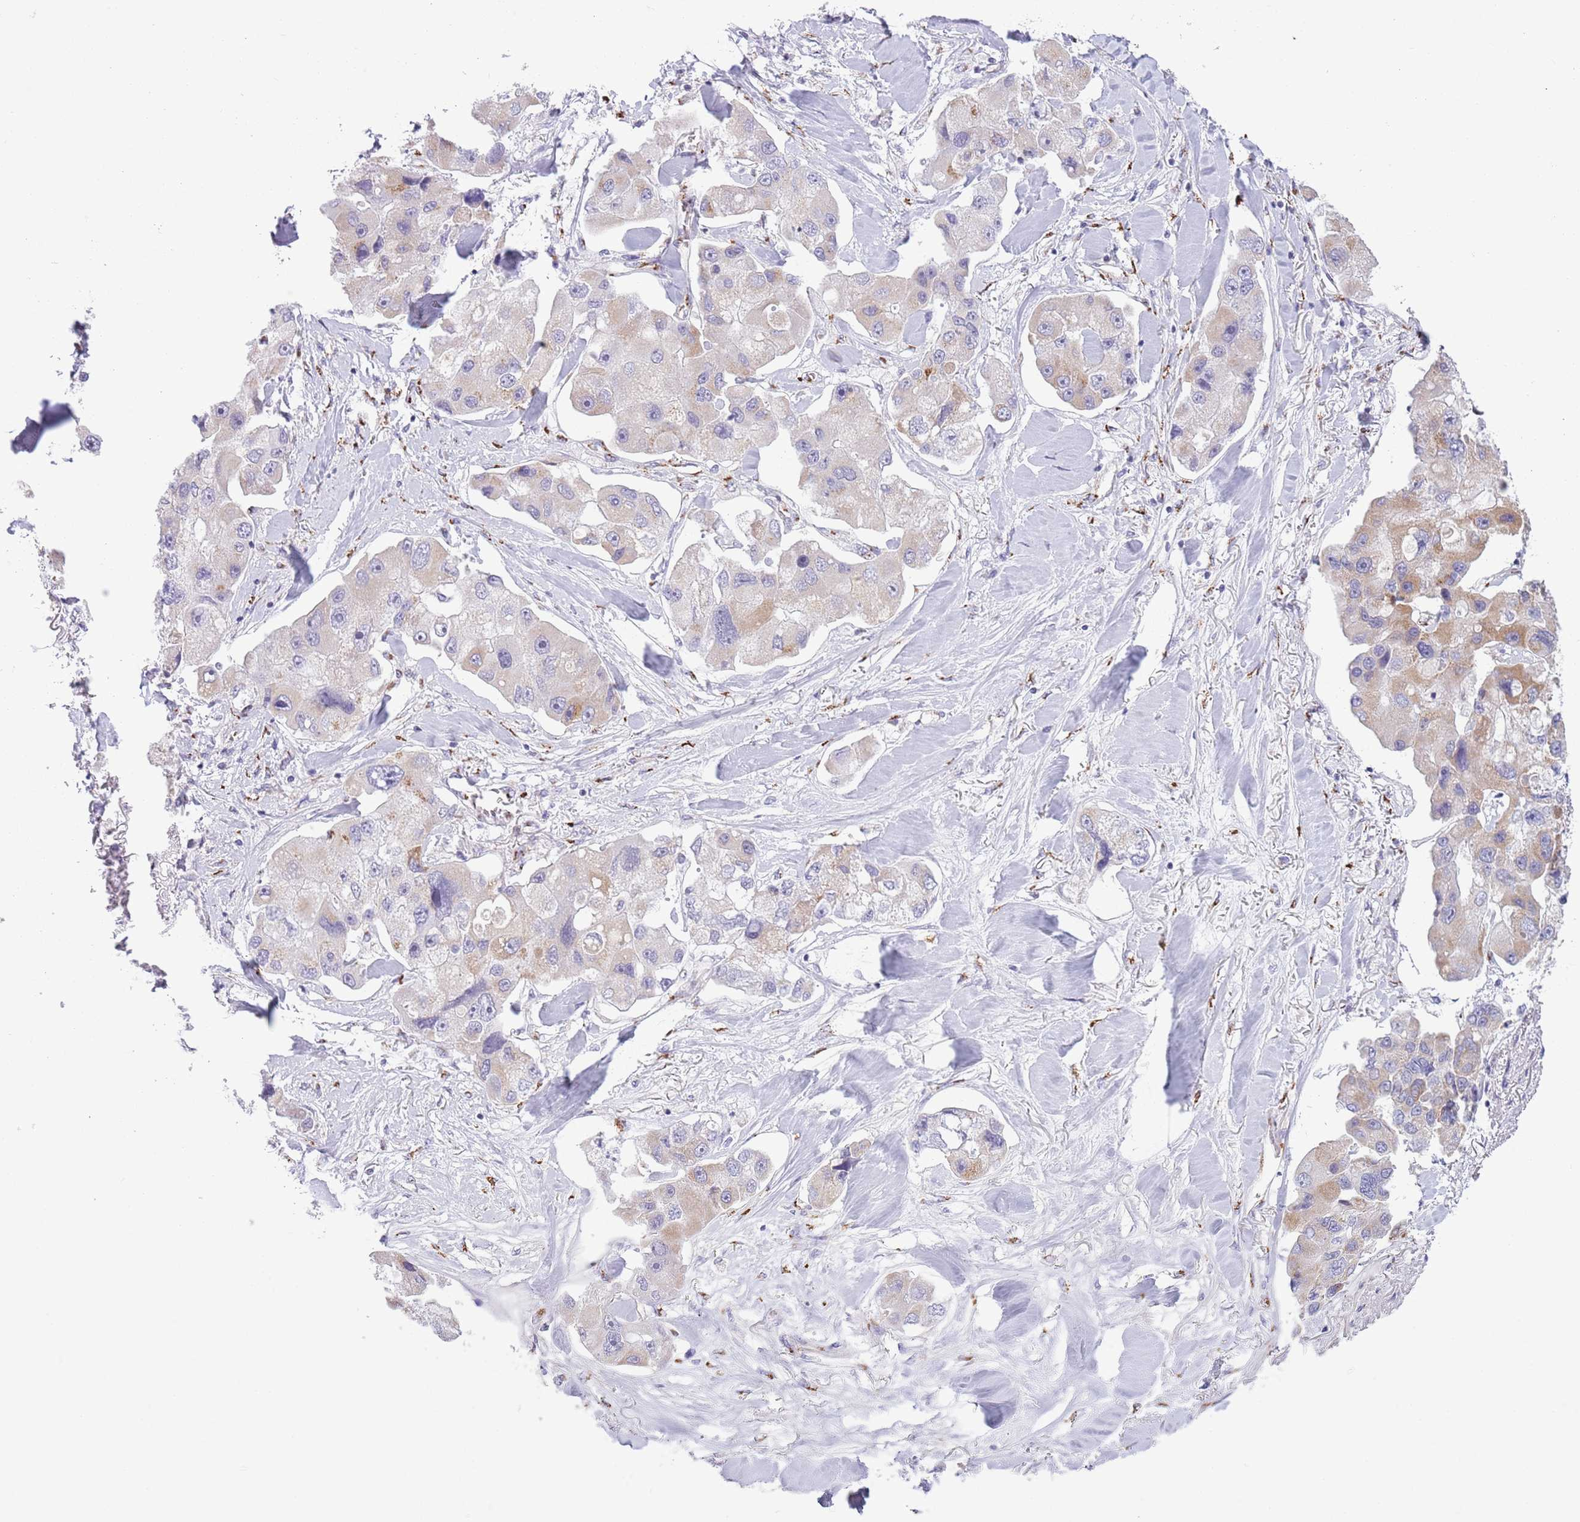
{"staining": {"intensity": "weak", "quantity": "25%-75%", "location": "cytoplasmic/membranous"}, "tissue": "lung cancer", "cell_type": "Tumor cells", "image_type": "cancer", "snomed": [{"axis": "morphology", "description": "Adenocarcinoma, NOS"}, {"axis": "topography", "description": "Lung"}], "caption": "Protein staining by immunohistochemistry (IHC) exhibits weak cytoplasmic/membranous expression in about 25%-75% of tumor cells in adenocarcinoma (lung).", "gene": "C20orf96", "patient": {"sex": "female", "age": 54}}